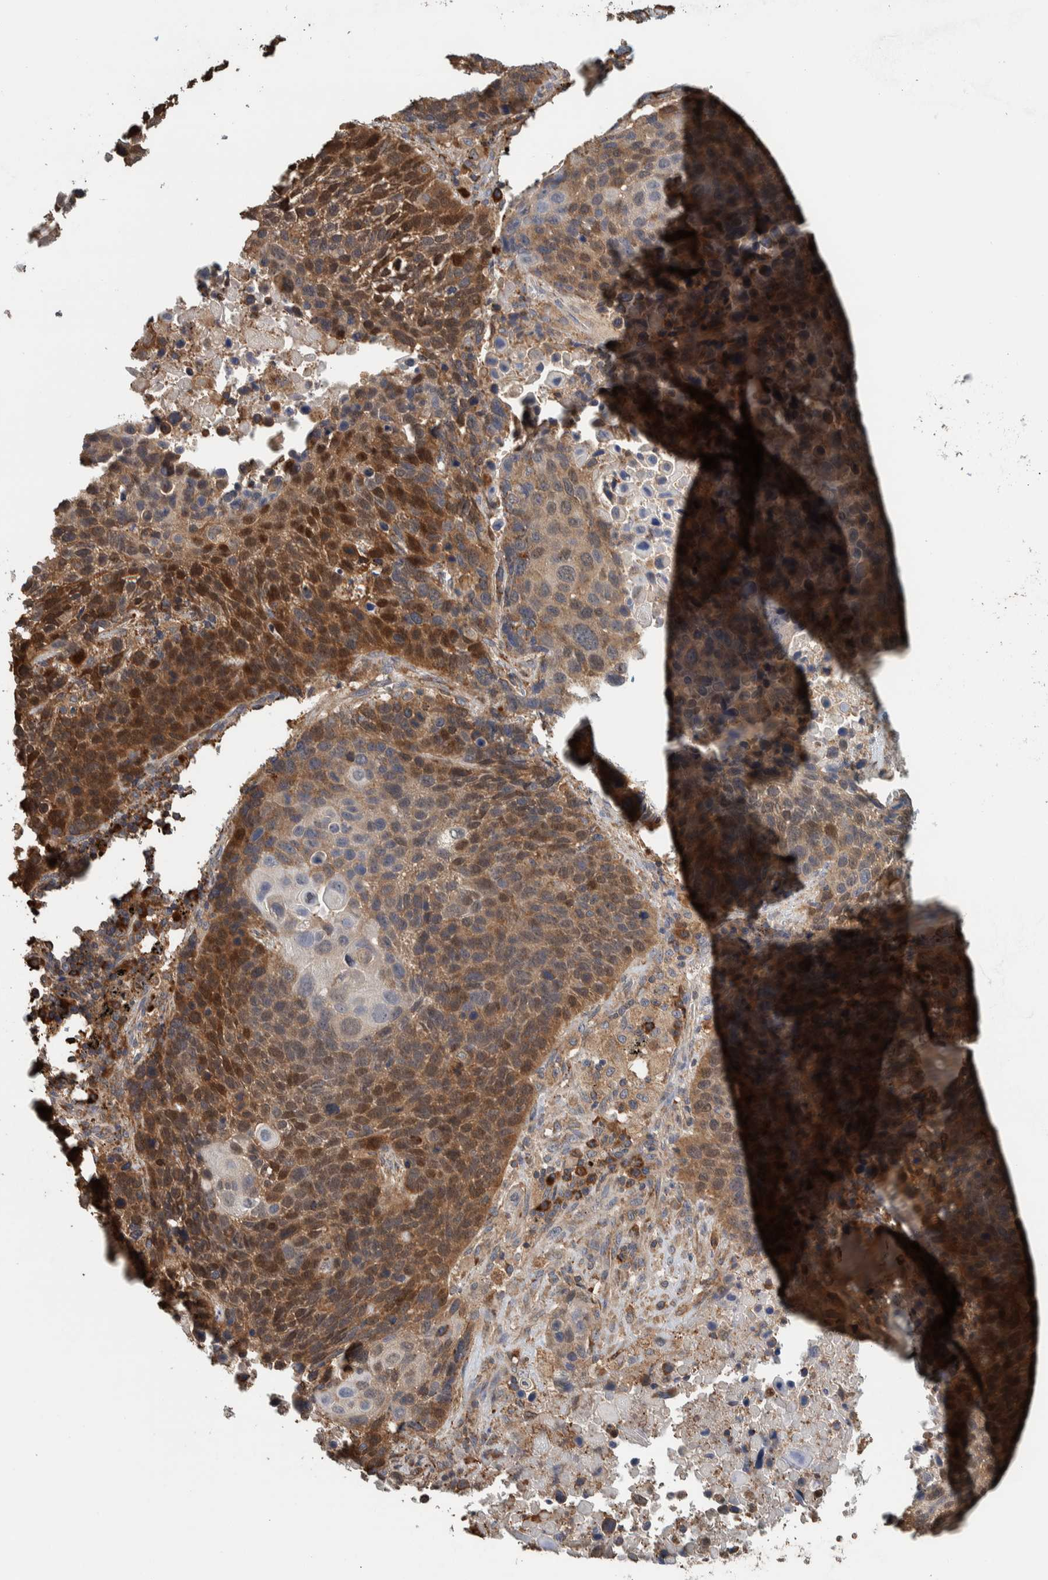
{"staining": {"intensity": "moderate", "quantity": ">75%", "location": "cytoplasmic/membranous"}, "tissue": "lung cancer", "cell_type": "Tumor cells", "image_type": "cancer", "snomed": [{"axis": "morphology", "description": "Squamous cell carcinoma, NOS"}, {"axis": "topography", "description": "Lung"}], "caption": "Lung cancer stained with a brown dye demonstrates moderate cytoplasmic/membranous positive positivity in approximately >75% of tumor cells.", "gene": "PLA2G3", "patient": {"sex": "male", "age": 66}}